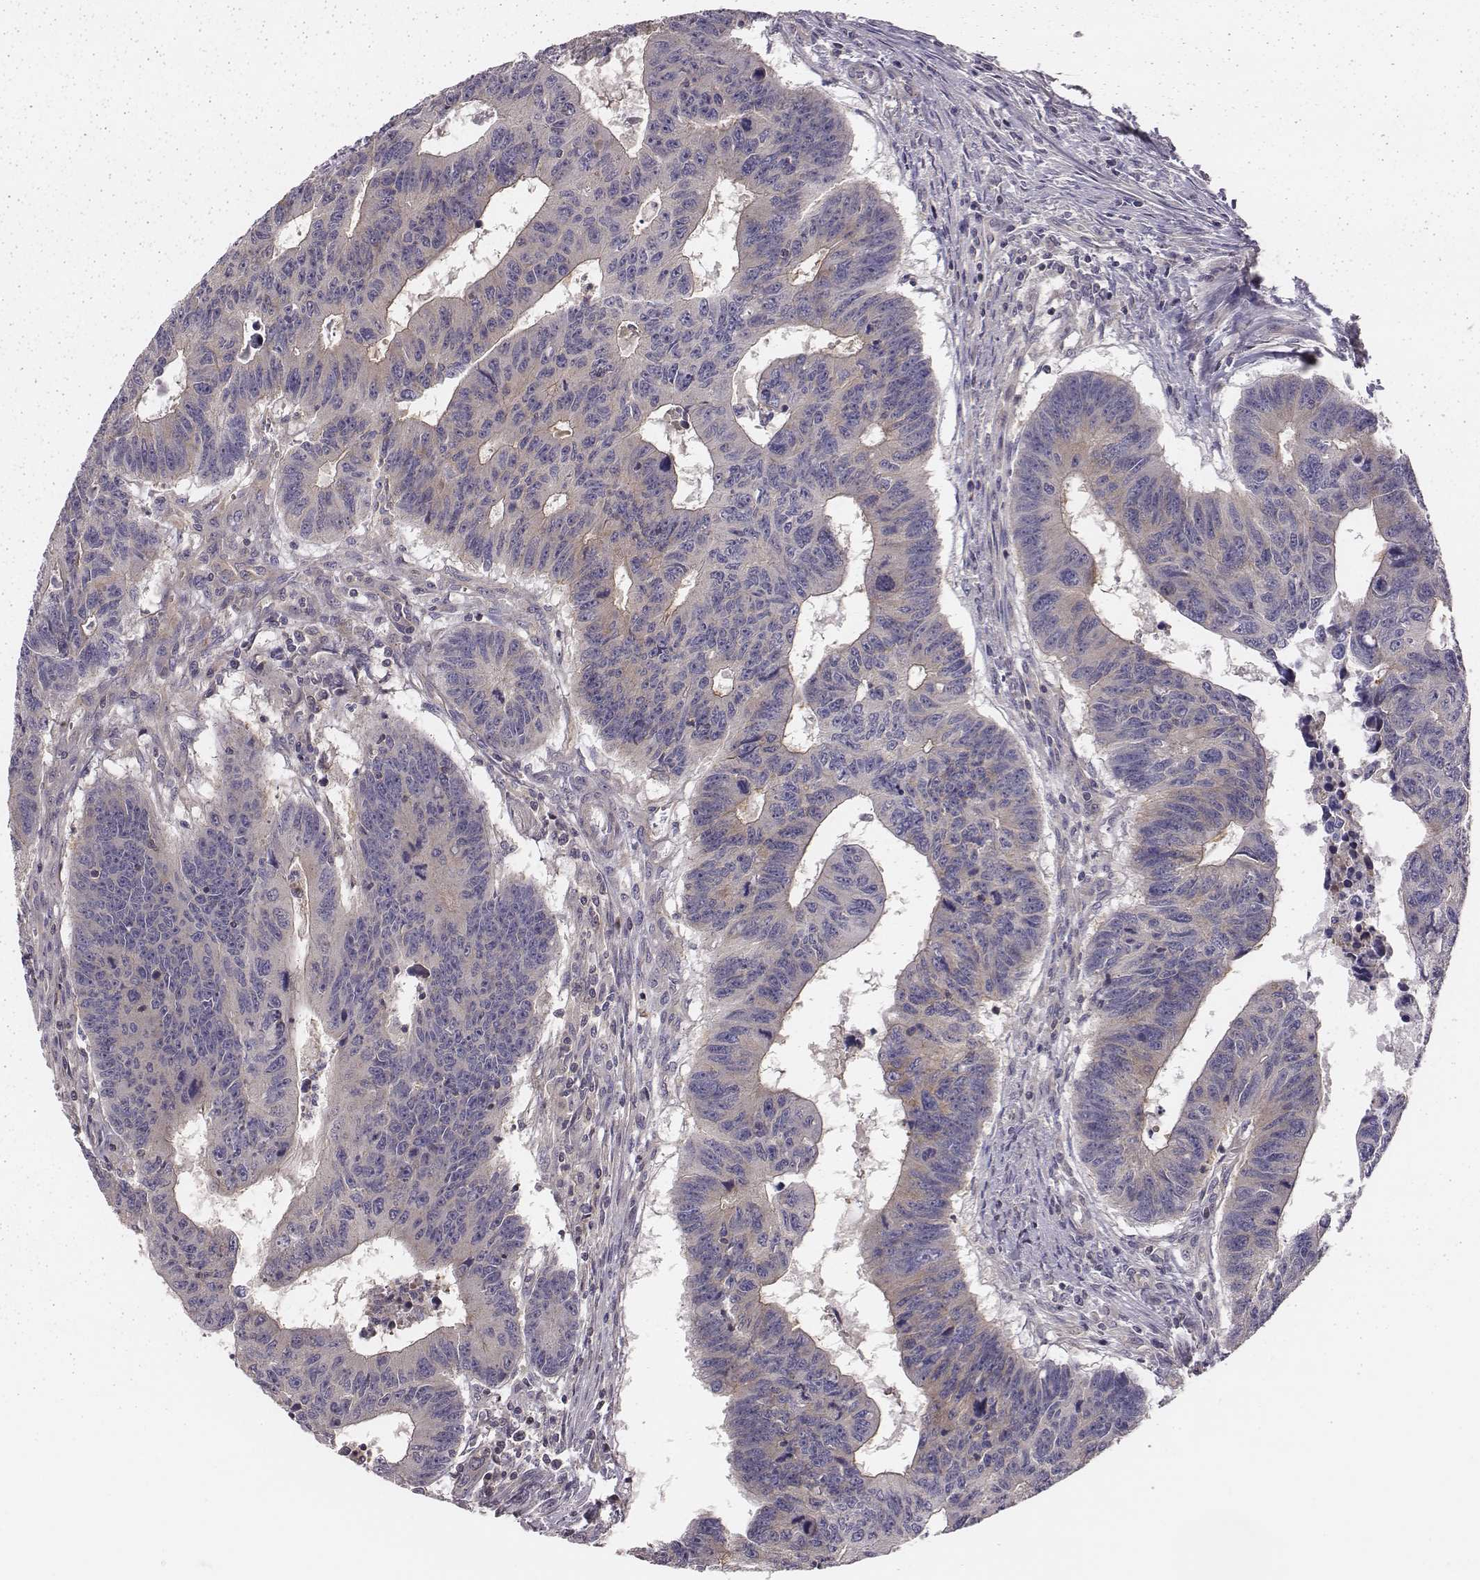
{"staining": {"intensity": "weak", "quantity": "<25%", "location": "cytoplasmic/membranous"}, "tissue": "colorectal cancer", "cell_type": "Tumor cells", "image_type": "cancer", "snomed": [{"axis": "morphology", "description": "Adenocarcinoma, NOS"}, {"axis": "topography", "description": "Rectum"}], "caption": "A photomicrograph of colorectal adenocarcinoma stained for a protein shows no brown staining in tumor cells. (DAB (3,3'-diaminobenzidine) immunohistochemistry with hematoxylin counter stain).", "gene": "CAD", "patient": {"sex": "female", "age": 85}}